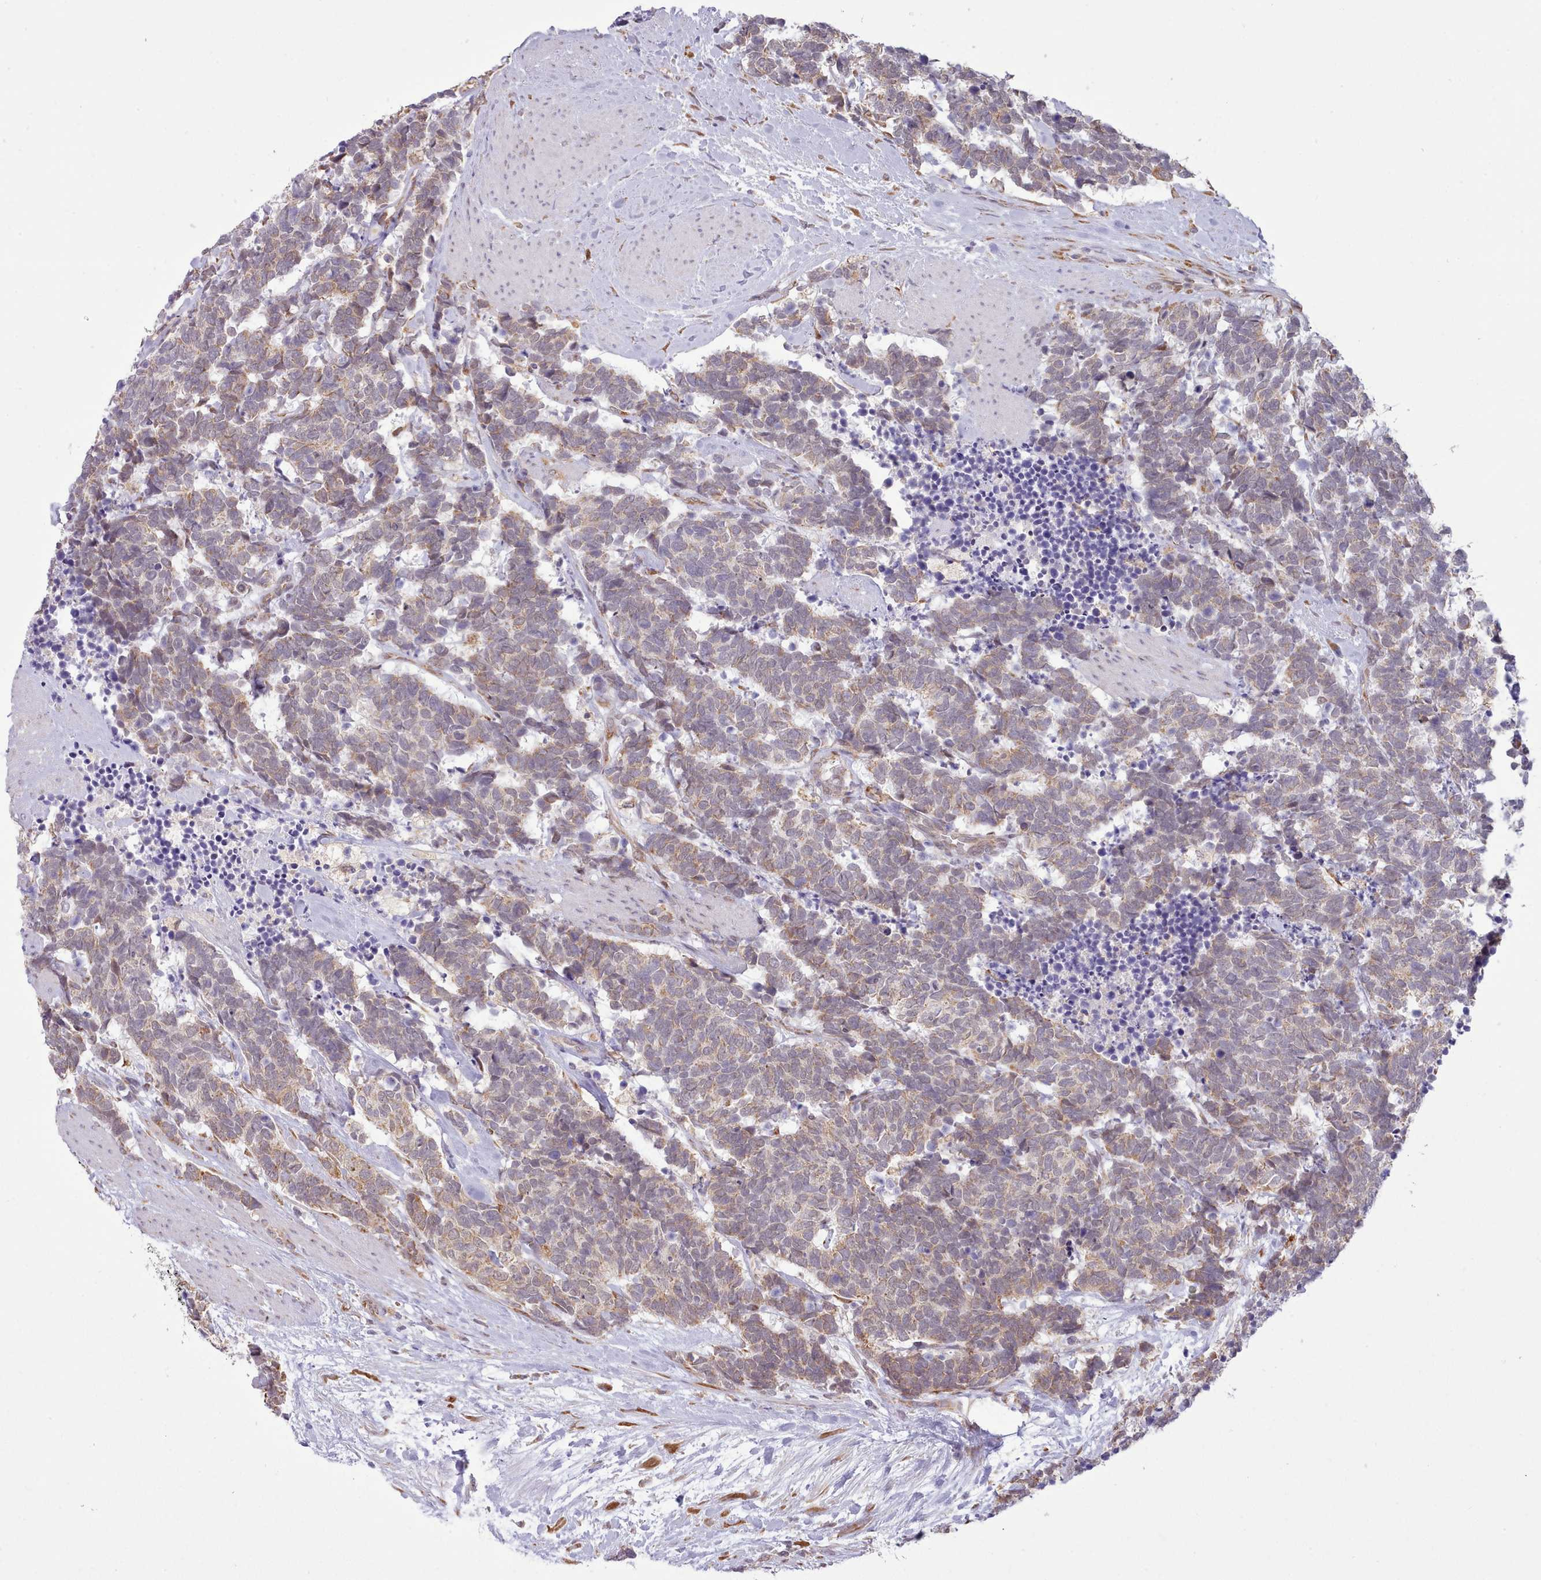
{"staining": {"intensity": "weak", "quantity": ">75%", "location": "cytoplasmic/membranous"}, "tissue": "carcinoid", "cell_type": "Tumor cells", "image_type": "cancer", "snomed": [{"axis": "morphology", "description": "Carcinoma, NOS"}, {"axis": "morphology", "description": "Carcinoid, malignant, NOS"}, {"axis": "topography", "description": "Prostate"}], "caption": "Weak cytoplasmic/membranous protein expression is appreciated in about >75% of tumor cells in malignant carcinoid.", "gene": "SEC61B", "patient": {"sex": "male", "age": 57}}